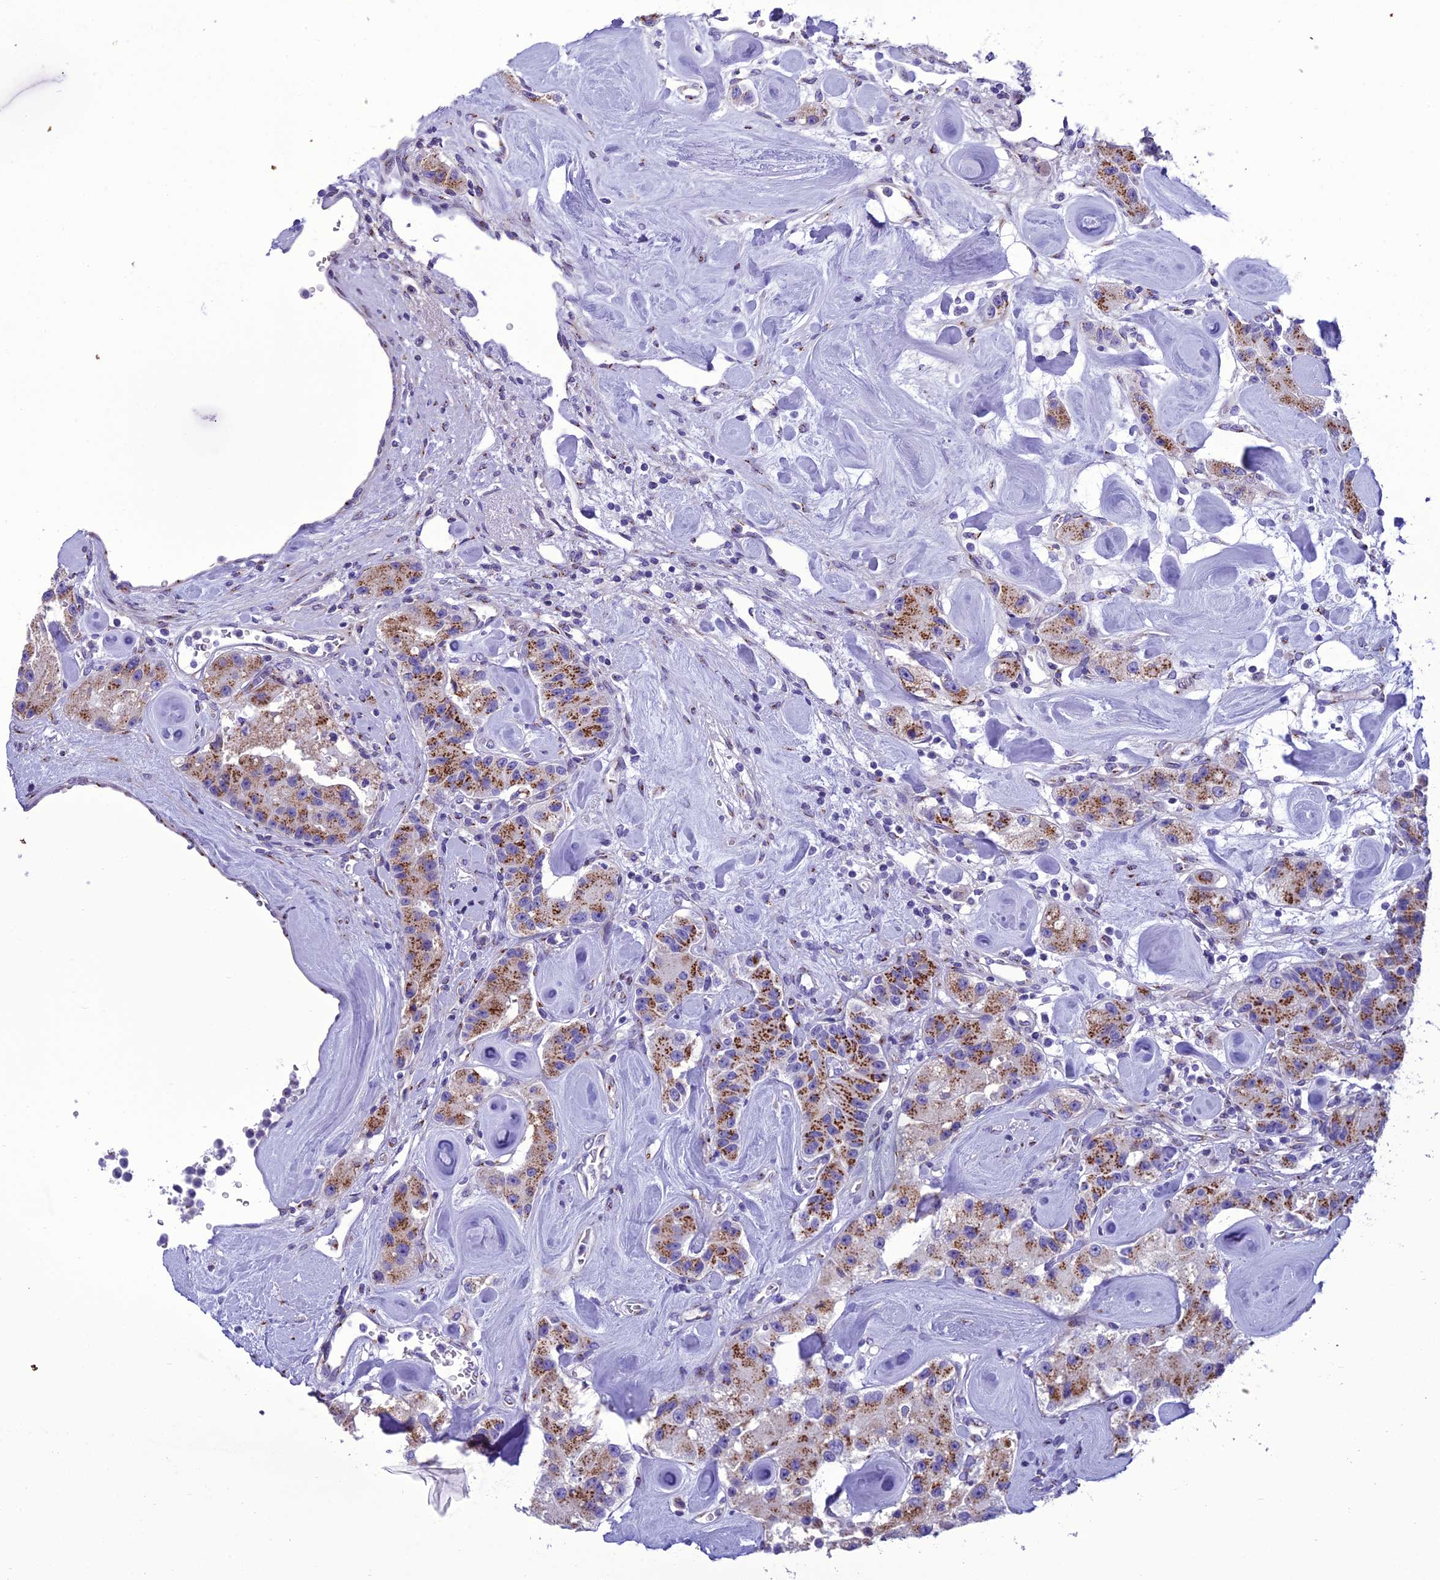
{"staining": {"intensity": "moderate", "quantity": ">75%", "location": "cytoplasmic/membranous"}, "tissue": "carcinoid", "cell_type": "Tumor cells", "image_type": "cancer", "snomed": [{"axis": "morphology", "description": "Carcinoid, malignant, NOS"}, {"axis": "topography", "description": "Pancreas"}], "caption": "This is an image of IHC staining of carcinoid, which shows moderate positivity in the cytoplasmic/membranous of tumor cells.", "gene": "GOLM2", "patient": {"sex": "male", "age": 41}}